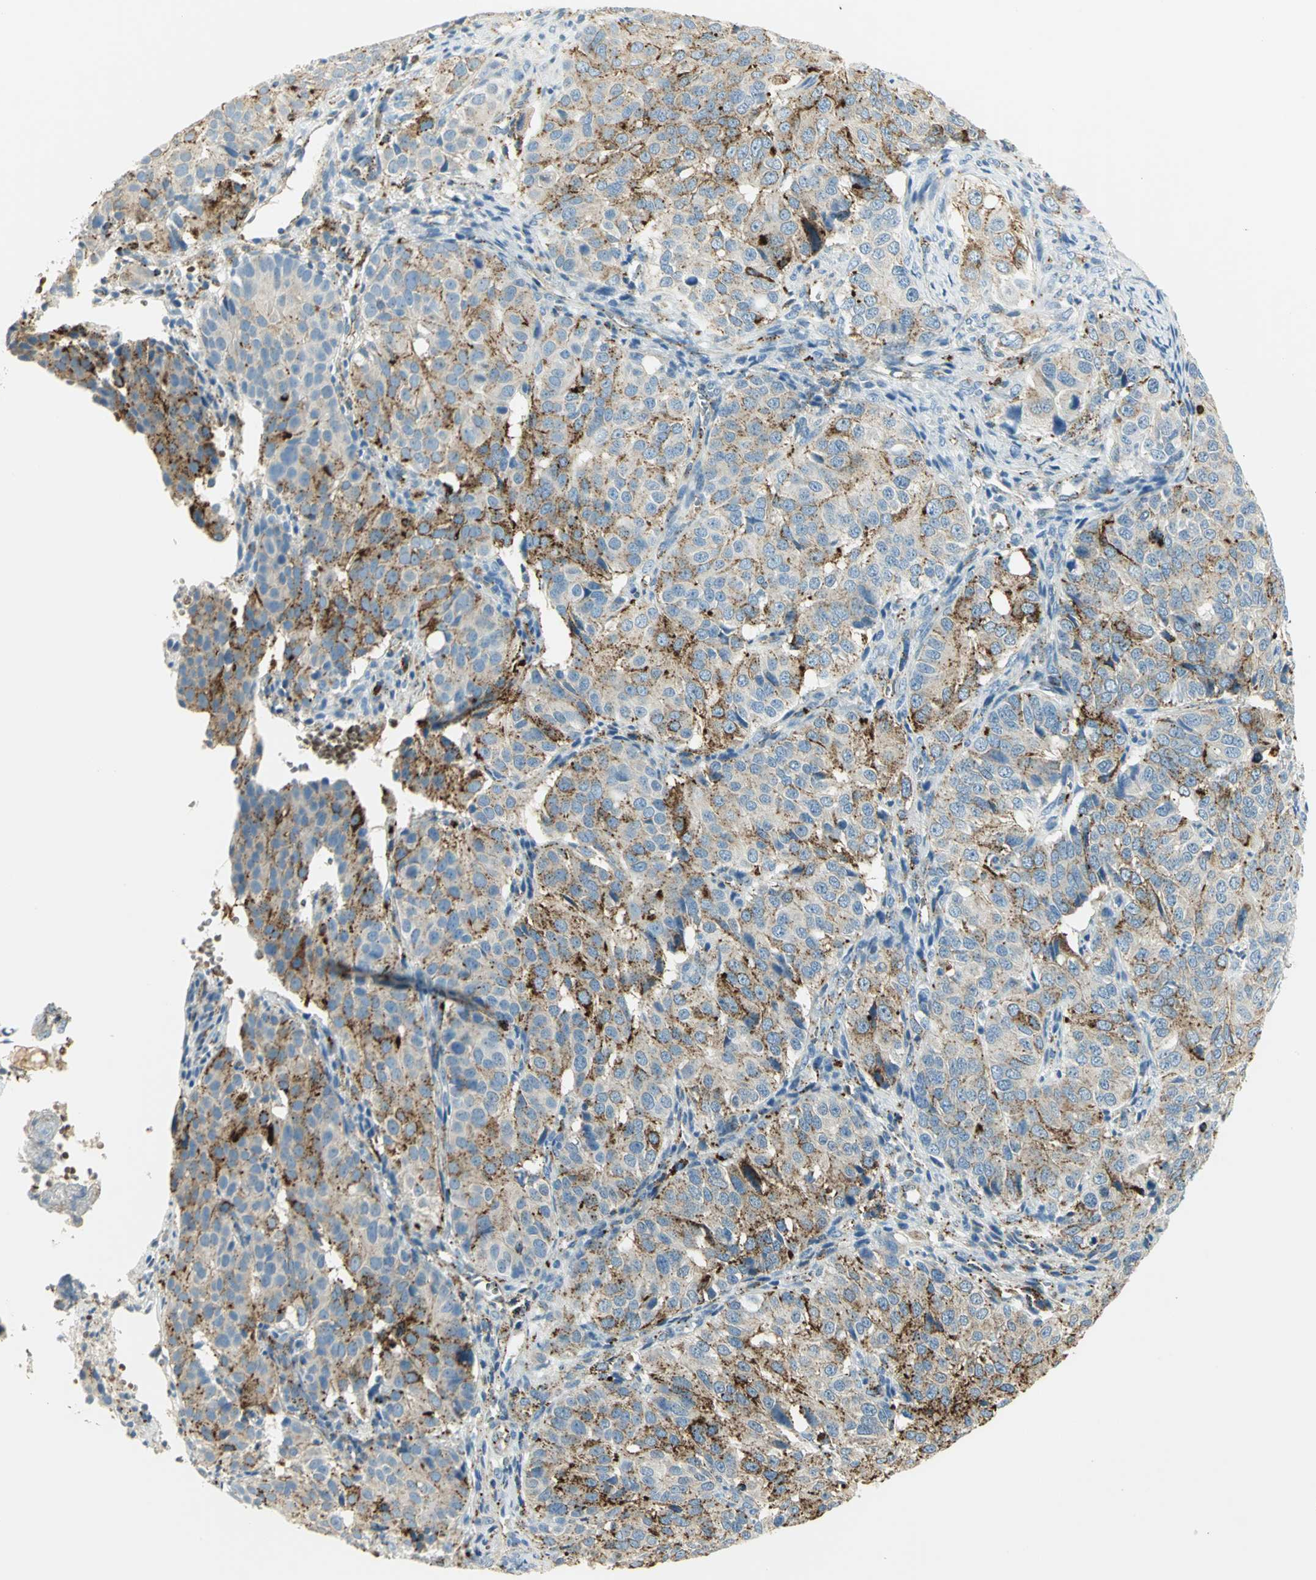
{"staining": {"intensity": "strong", "quantity": "25%-75%", "location": "cytoplasmic/membranous"}, "tissue": "ovarian cancer", "cell_type": "Tumor cells", "image_type": "cancer", "snomed": [{"axis": "morphology", "description": "Carcinoma, endometroid"}, {"axis": "topography", "description": "Ovary"}], "caption": "Immunohistochemical staining of ovarian cancer (endometroid carcinoma) displays high levels of strong cytoplasmic/membranous protein positivity in about 25%-75% of tumor cells.", "gene": "ARSA", "patient": {"sex": "female", "age": 51}}